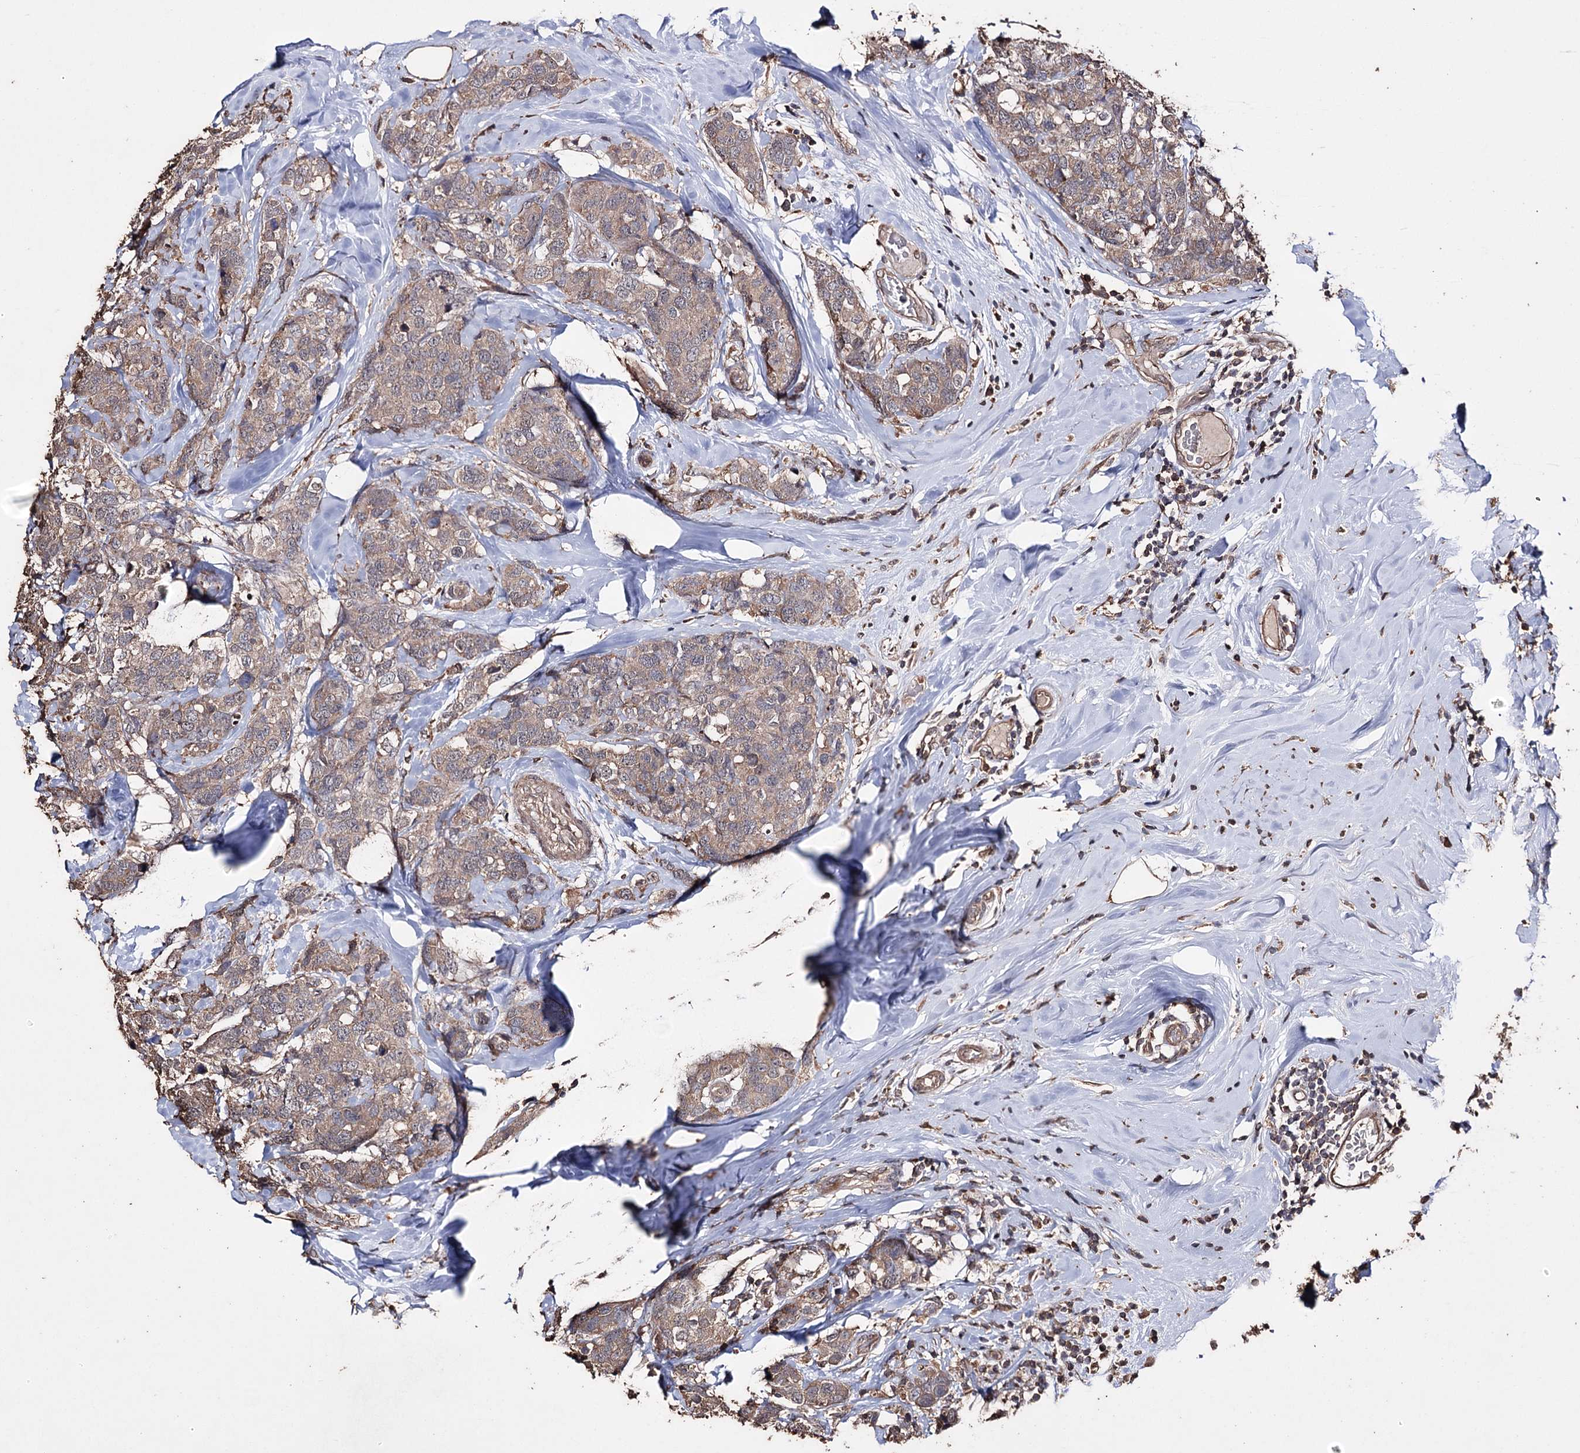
{"staining": {"intensity": "weak", "quantity": ">75%", "location": "cytoplasmic/membranous"}, "tissue": "breast cancer", "cell_type": "Tumor cells", "image_type": "cancer", "snomed": [{"axis": "morphology", "description": "Lobular carcinoma"}, {"axis": "topography", "description": "Breast"}], "caption": "This histopathology image displays breast cancer (lobular carcinoma) stained with immunohistochemistry (IHC) to label a protein in brown. The cytoplasmic/membranous of tumor cells show weak positivity for the protein. Nuclei are counter-stained blue.", "gene": "ZNF662", "patient": {"sex": "female", "age": 59}}